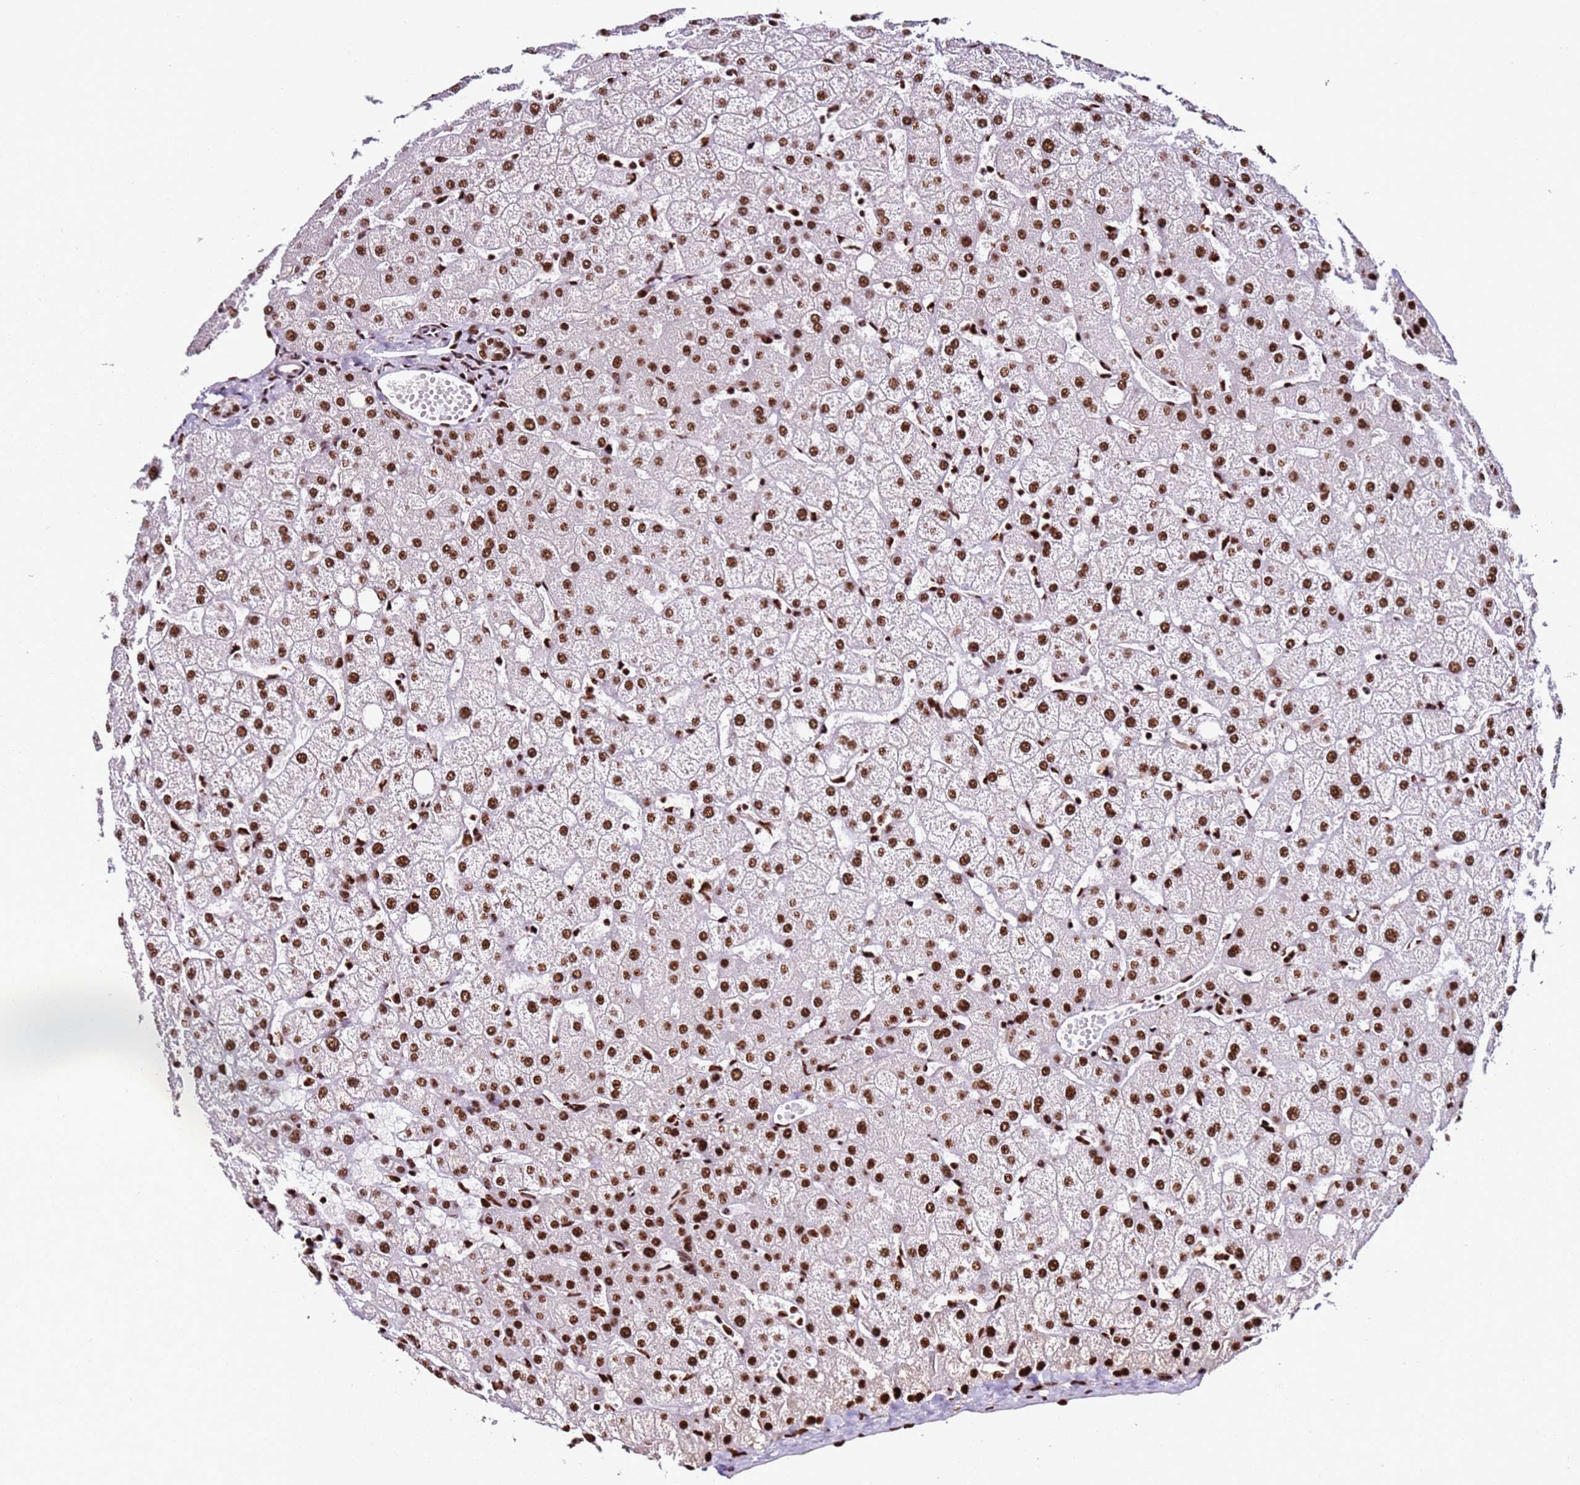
{"staining": {"intensity": "moderate", "quantity": "25%-75%", "location": "nuclear"}, "tissue": "liver", "cell_type": "Cholangiocytes", "image_type": "normal", "snomed": [{"axis": "morphology", "description": "Normal tissue, NOS"}, {"axis": "topography", "description": "Liver"}], "caption": "Cholangiocytes demonstrate medium levels of moderate nuclear positivity in approximately 25%-75% of cells in normal liver. (DAB (3,3'-diaminobenzidine) = brown stain, brightfield microscopy at high magnification).", "gene": "C6orf226", "patient": {"sex": "female", "age": 54}}